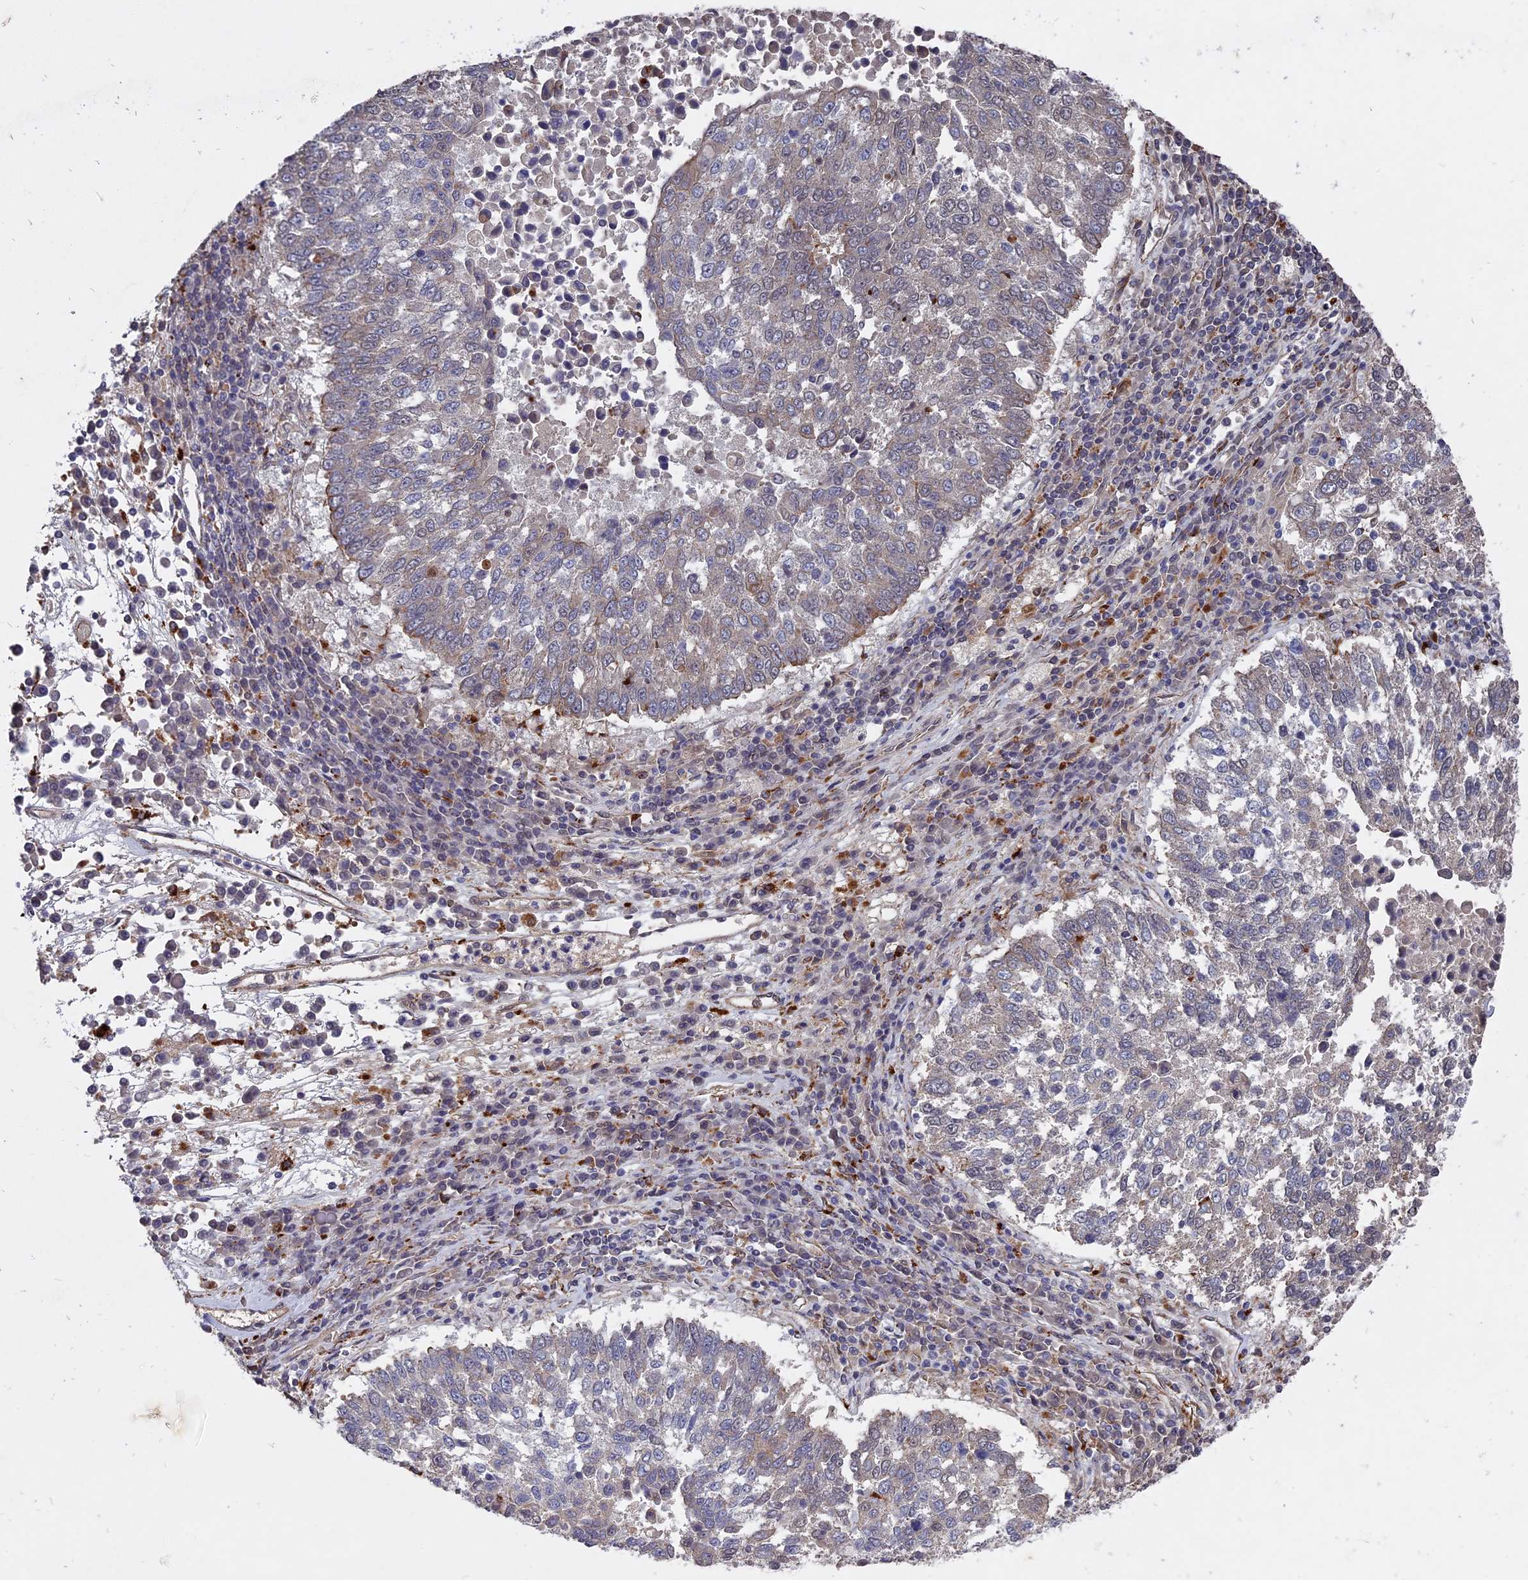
{"staining": {"intensity": "negative", "quantity": "none", "location": "none"}, "tissue": "lung cancer", "cell_type": "Tumor cells", "image_type": "cancer", "snomed": [{"axis": "morphology", "description": "Squamous cell carcinoma, NOS"}, {"axis": "topography", "description": "Lung"}], "caption": "Tumor cells show no significant protein staining in squamous cell carcinoma (lung).", "gene": "NOSIP", "patient": {"sex": "male", "age": 73}}